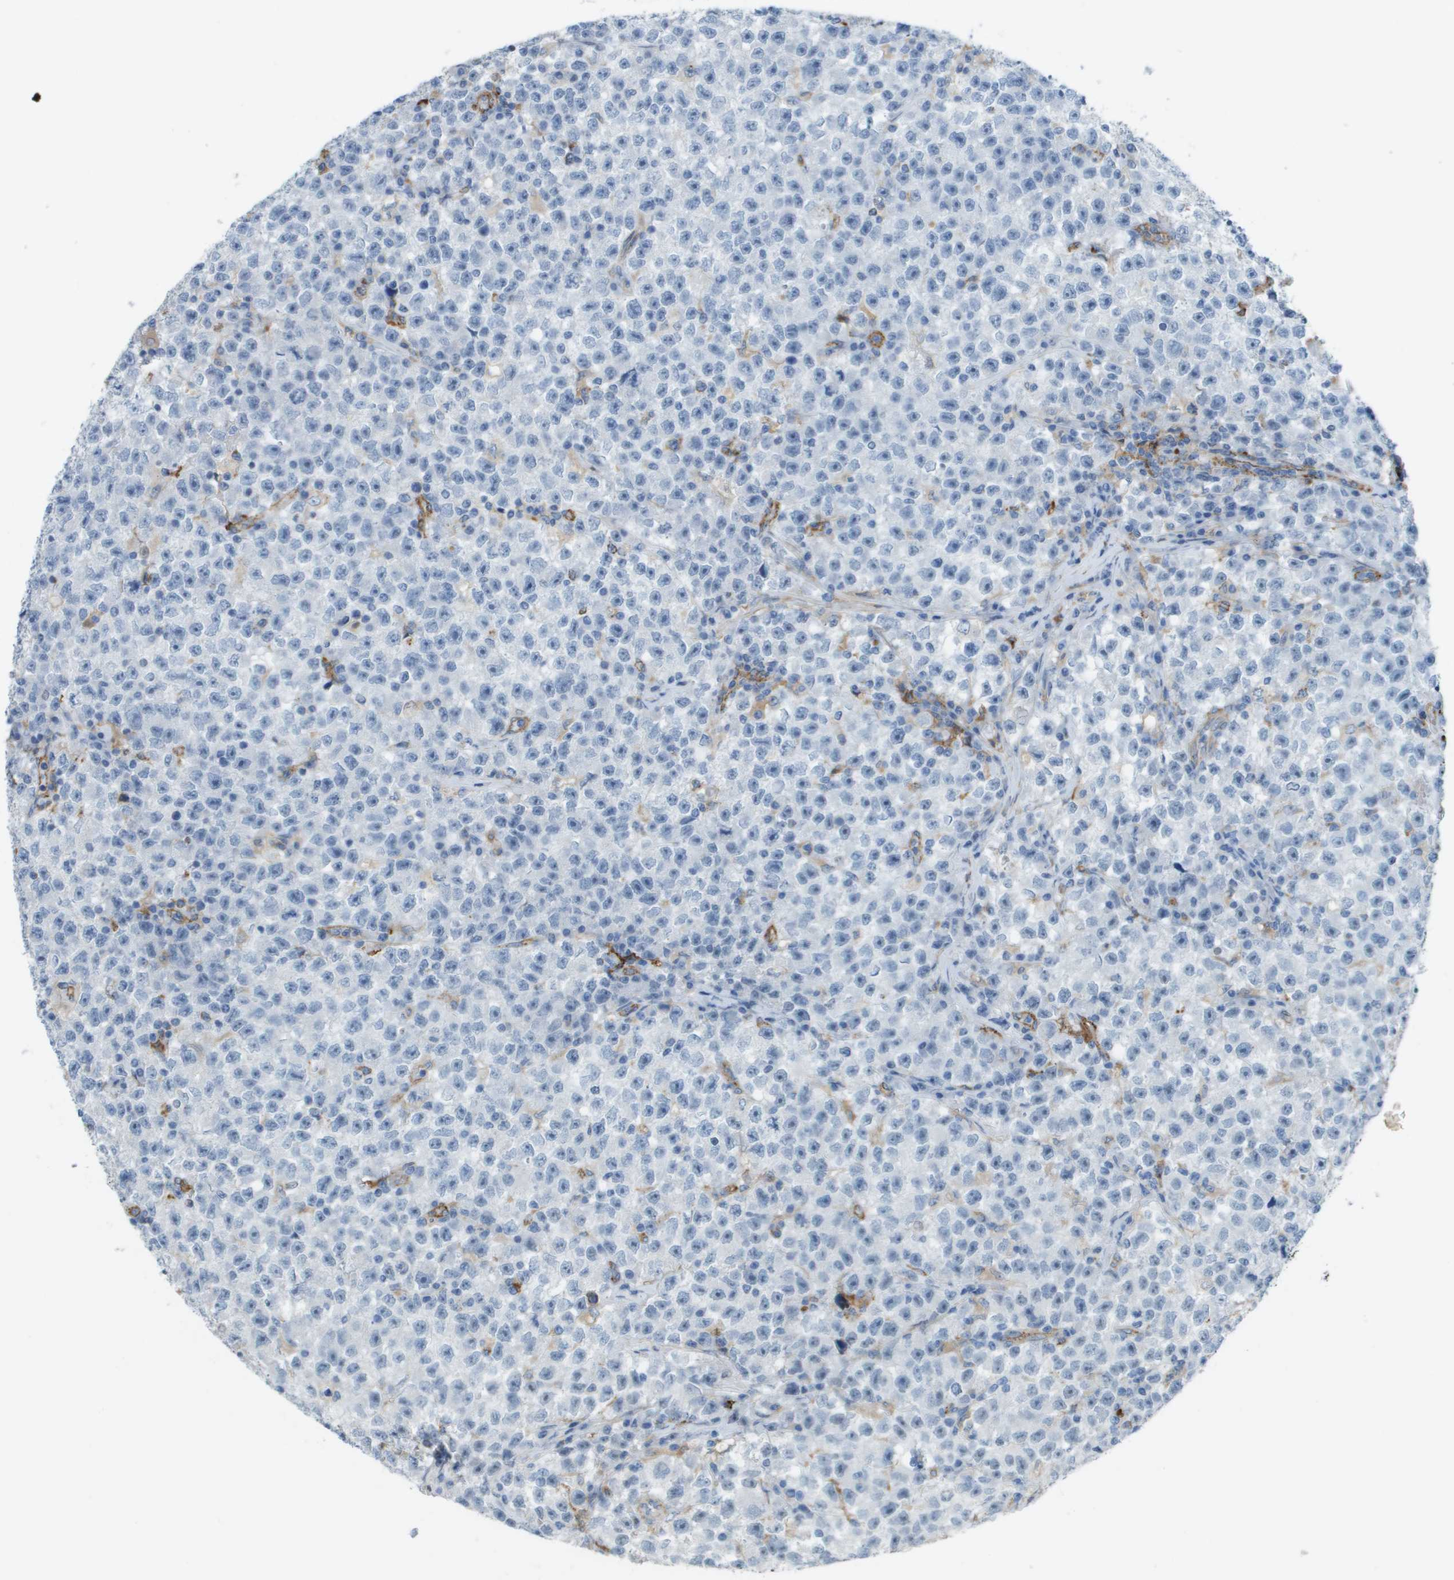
{"staining": {"intensity": "negative", "quantity": "none", "location": "none"}, "tissue": "testis cancer", "cell_type": "Tumor cells", "image_type": "cancer", "snomed": [{"axis": "morphology", "description": "Seminoma, NOS"}, {"axis": "topography", "description": "Testis"}], "caption": "The immunohistochemistry (IHC) histopathology image has no significant staining in tumor cells of seminoma (testis) tissue.", "gene": "ZBTB43", "patient": {"sex": "male", "age": 22}}